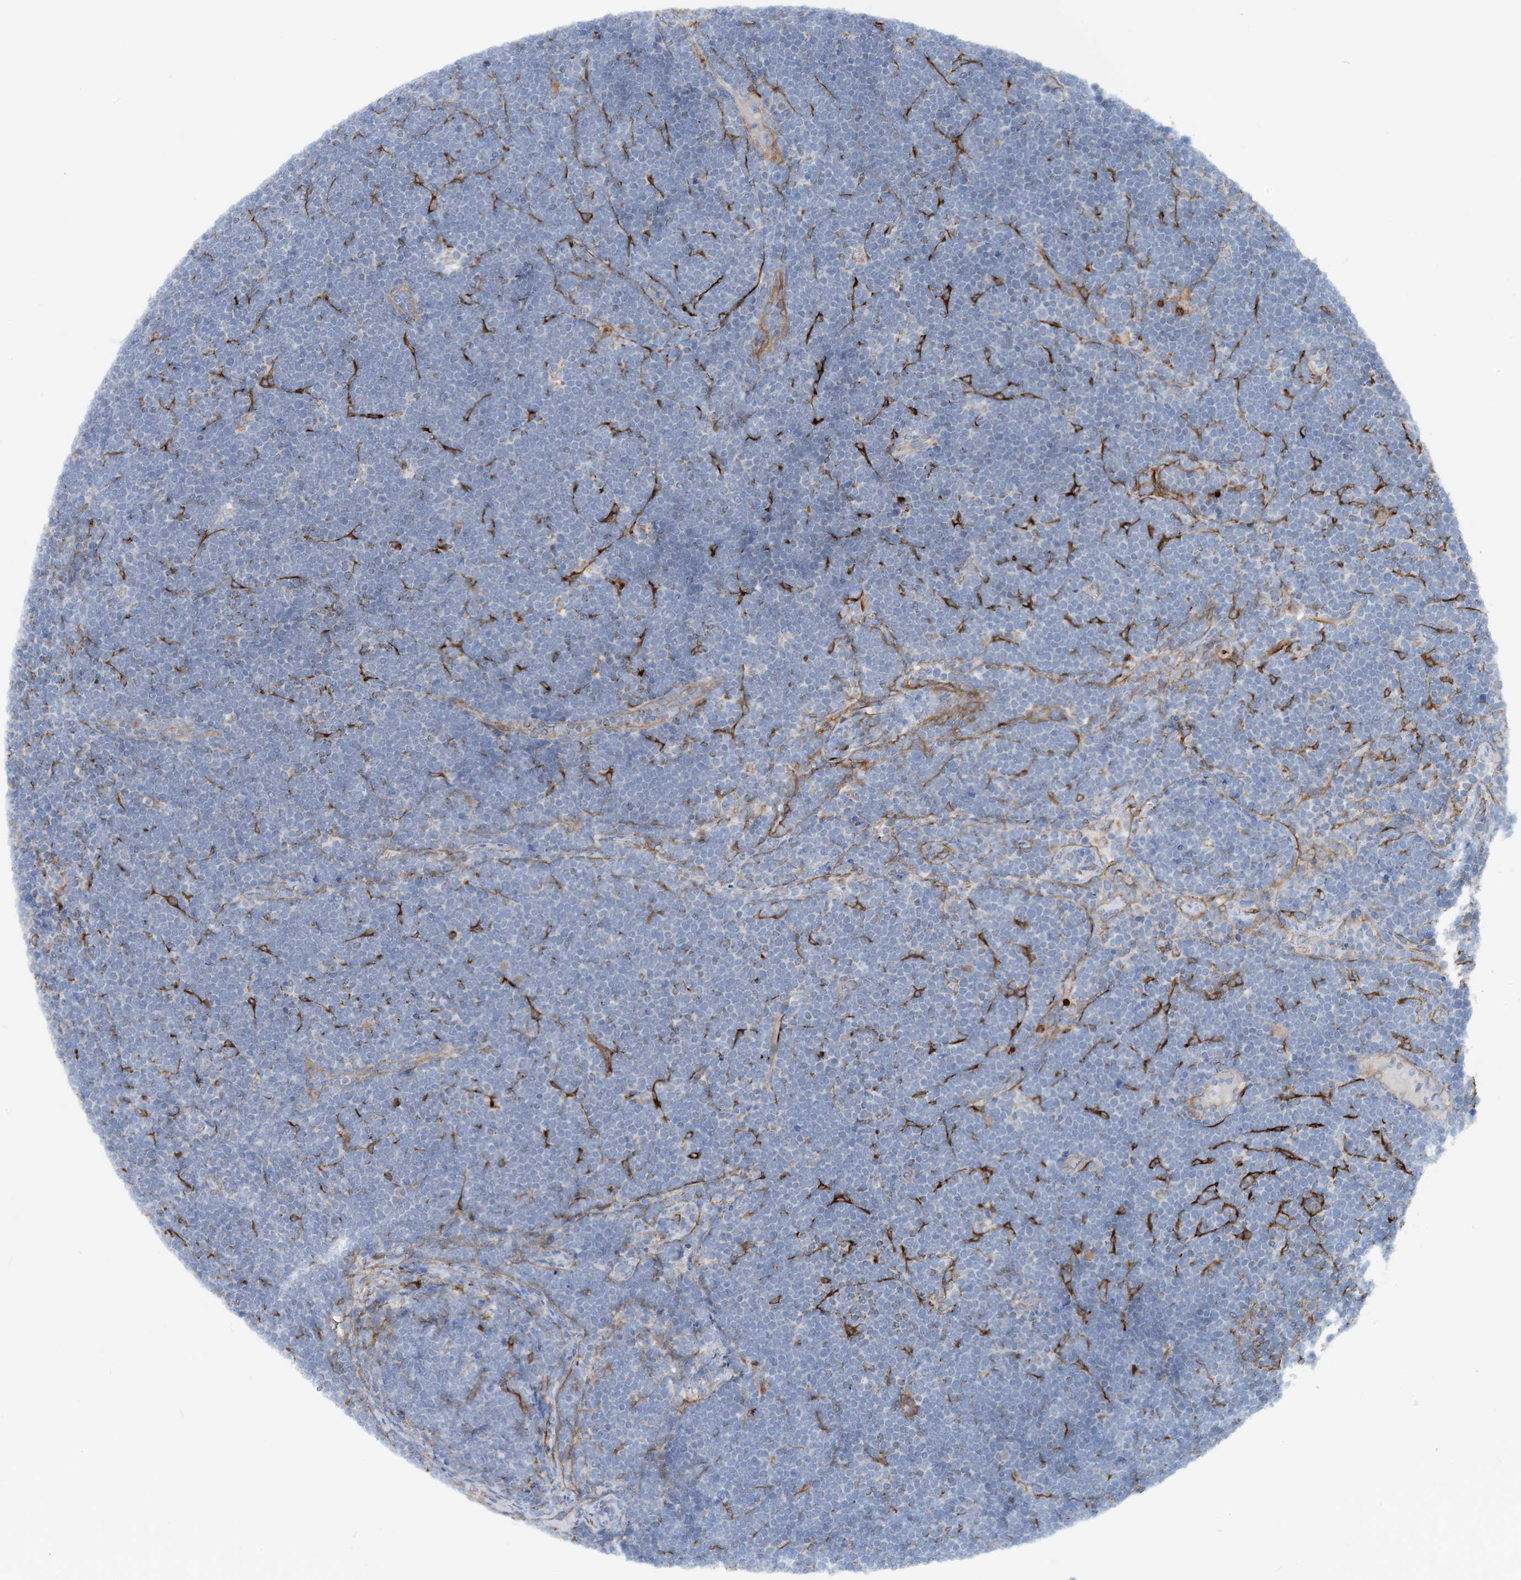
{"staining": {"intensity": "negative", "quantity": "none", "location": "none"}, "tissue": "lymphoma", "cell_type": "Tumor cells", "image_type": "cancer", "snomed": [{"axis": "morphology", "description": "Malignant lymphoma, non-Hodgkin's type, High grade"}, {"axis": "topography", "description": "Lymph node"}], "caption": "Lymphoma was stained to show a protein in brown. There is no significant expression in tumor cells.", "gene": "EIF2A", "patient": {"sex": "male", "age": 13}}